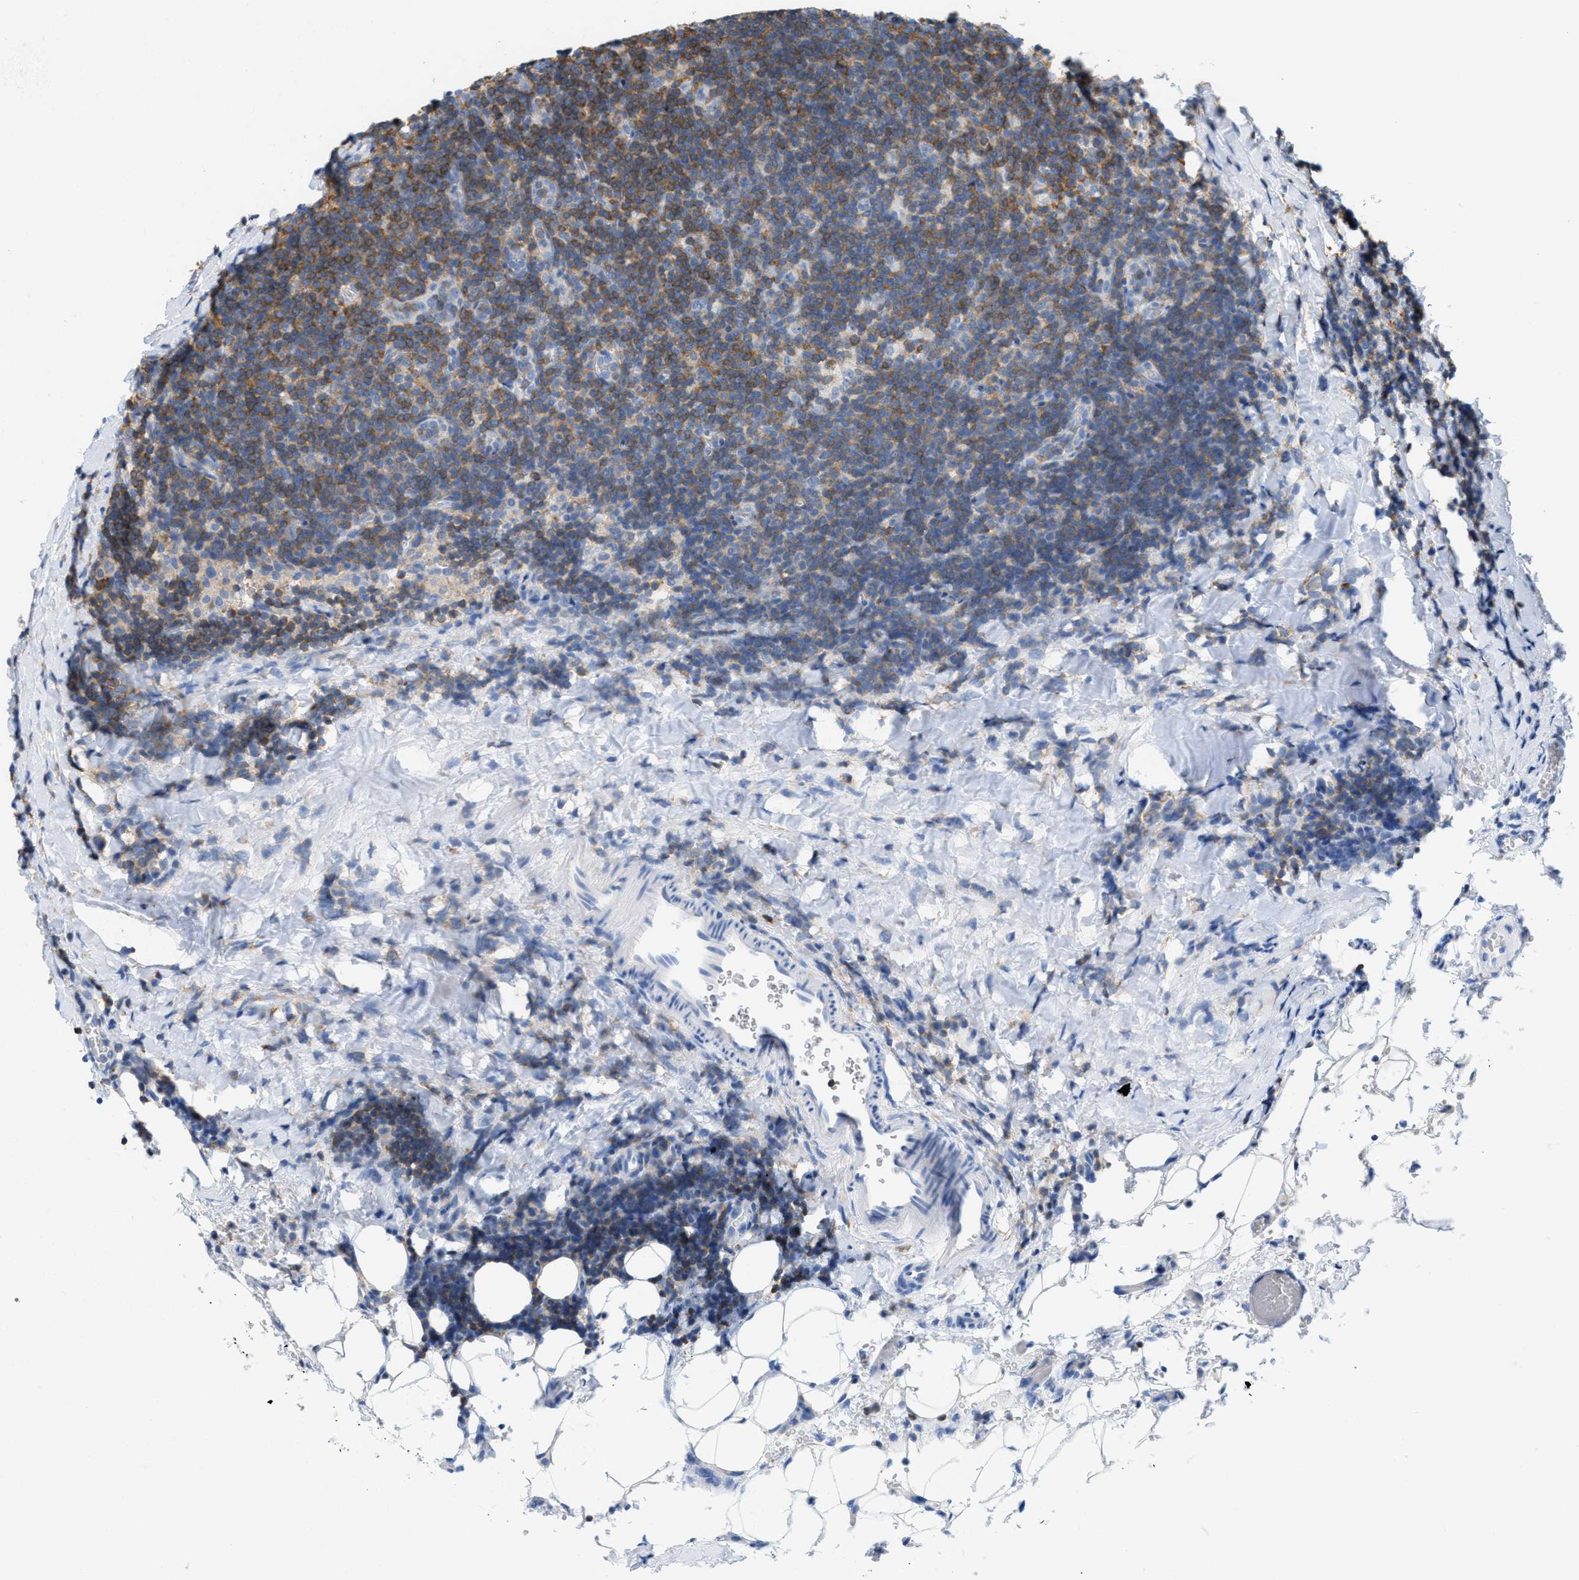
{"staining": {"intensity": "negative", "quantity": "none", "location": "none"}, "tissue": "lymphoma", "cell_type": "Tumor cells", "image_type": "cancer", "snomed": [{"axis": "morphology", "description": "Hodgkin's disease, NOS"}, {"axis": "topography", "description": "Lymph node"}], "caption": "This image is of Hodgkin's disease stained with immunohistochemistry to label a protein in brown with the nuclei are counter-stained blue. There is no positivity in tumor cells.", "gene": "IL16", "patient": {"sex": "female", "age": 57}}